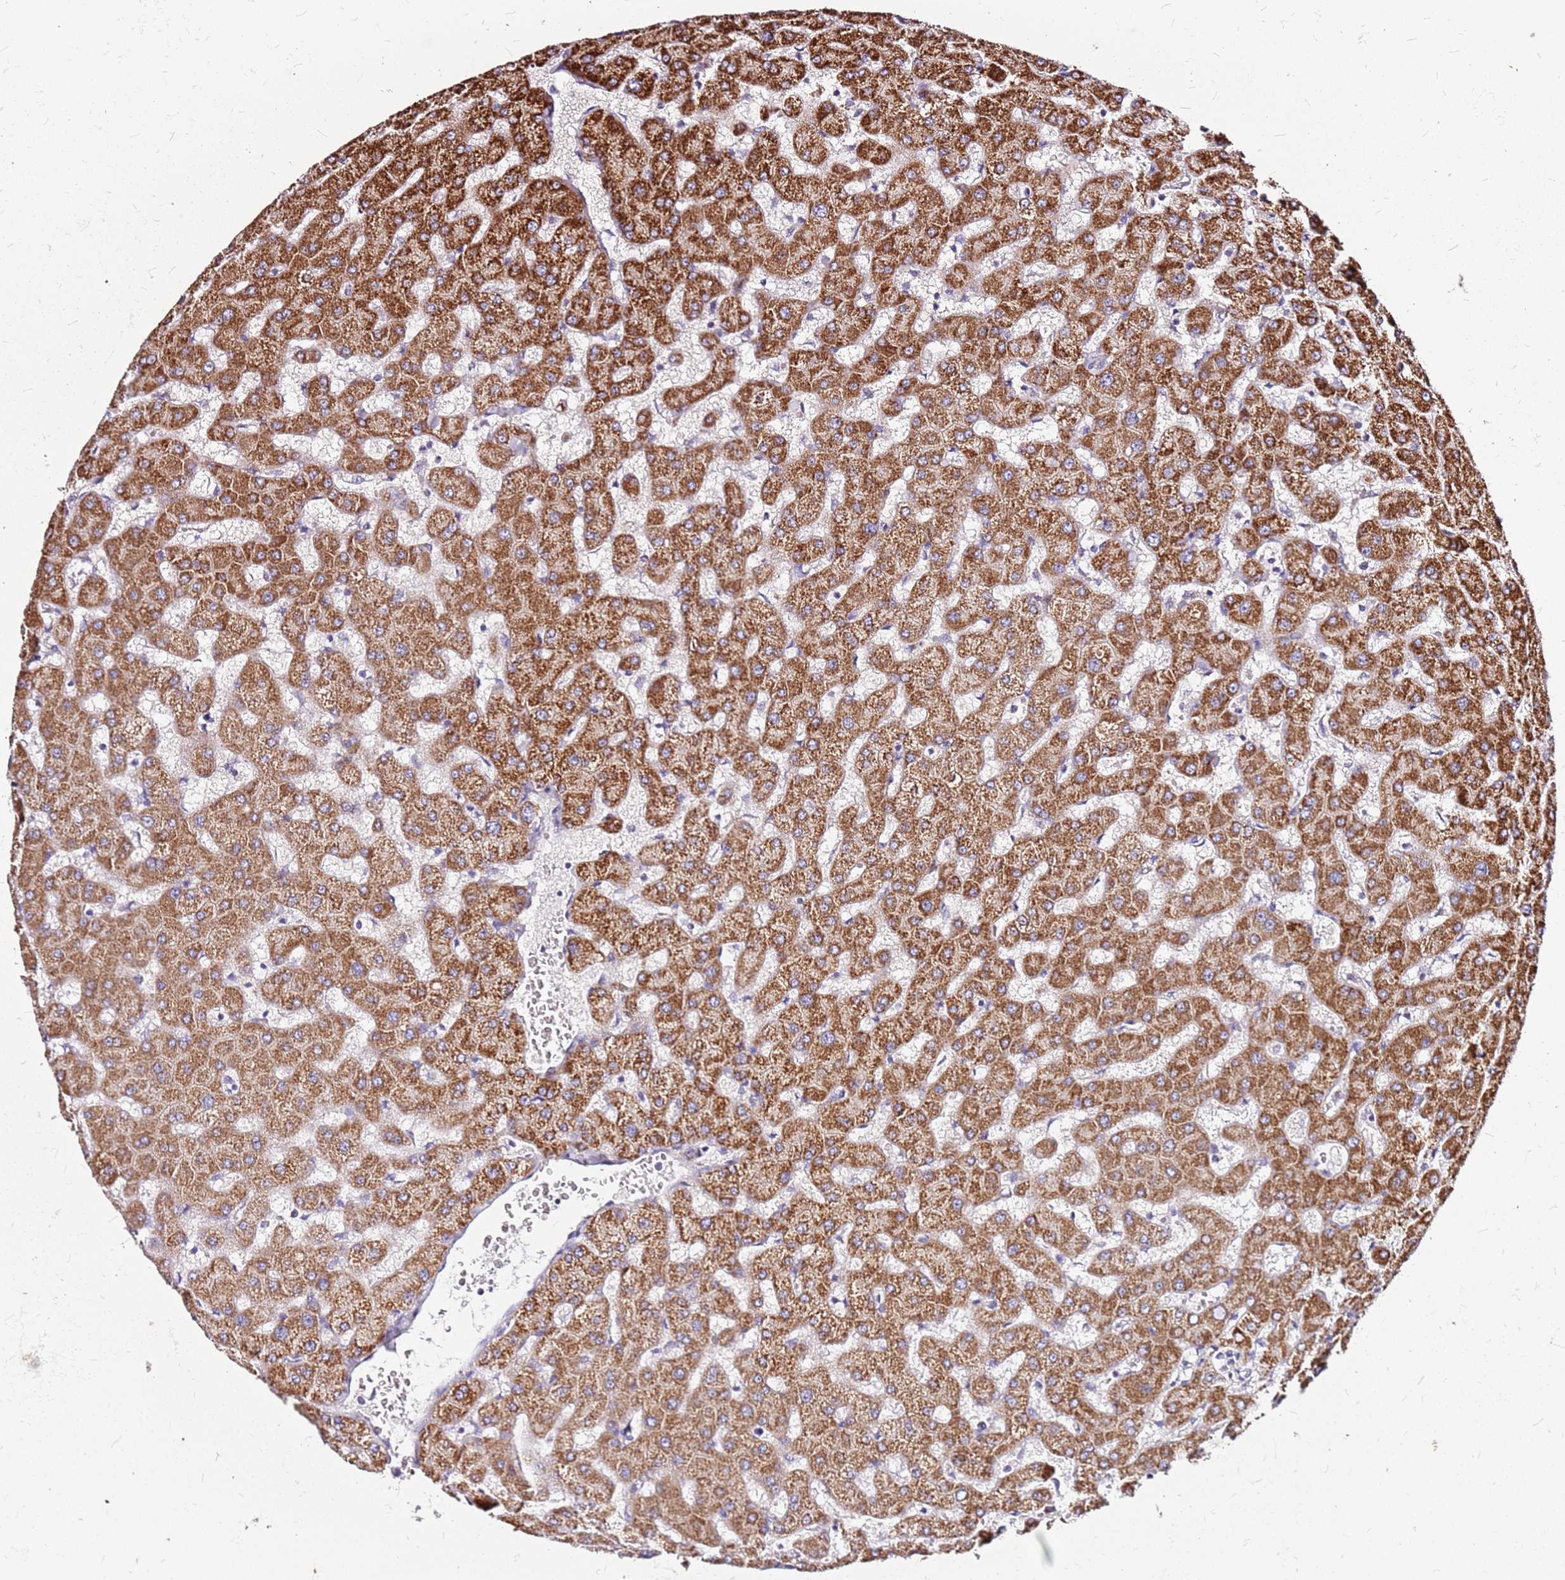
{"staining": {"intensity": "negative", "quantity": "none", "location": "none"}, "tissue": "liver", "cell_type": "Cholangiocytes", "image_type": "normal", "snomed": [{"axis": "morphology", "description": "Normal tissue, NOS"}, {"axis": "topography", "description": "Liver"}], "caption": "IHC photomicrograph of unremarkable liver: liver stained with DAB displays no significant protein staining in cholangiocytes.", "gene": "DCDC2C", "patient": {"sex": "female", "age": 63}}